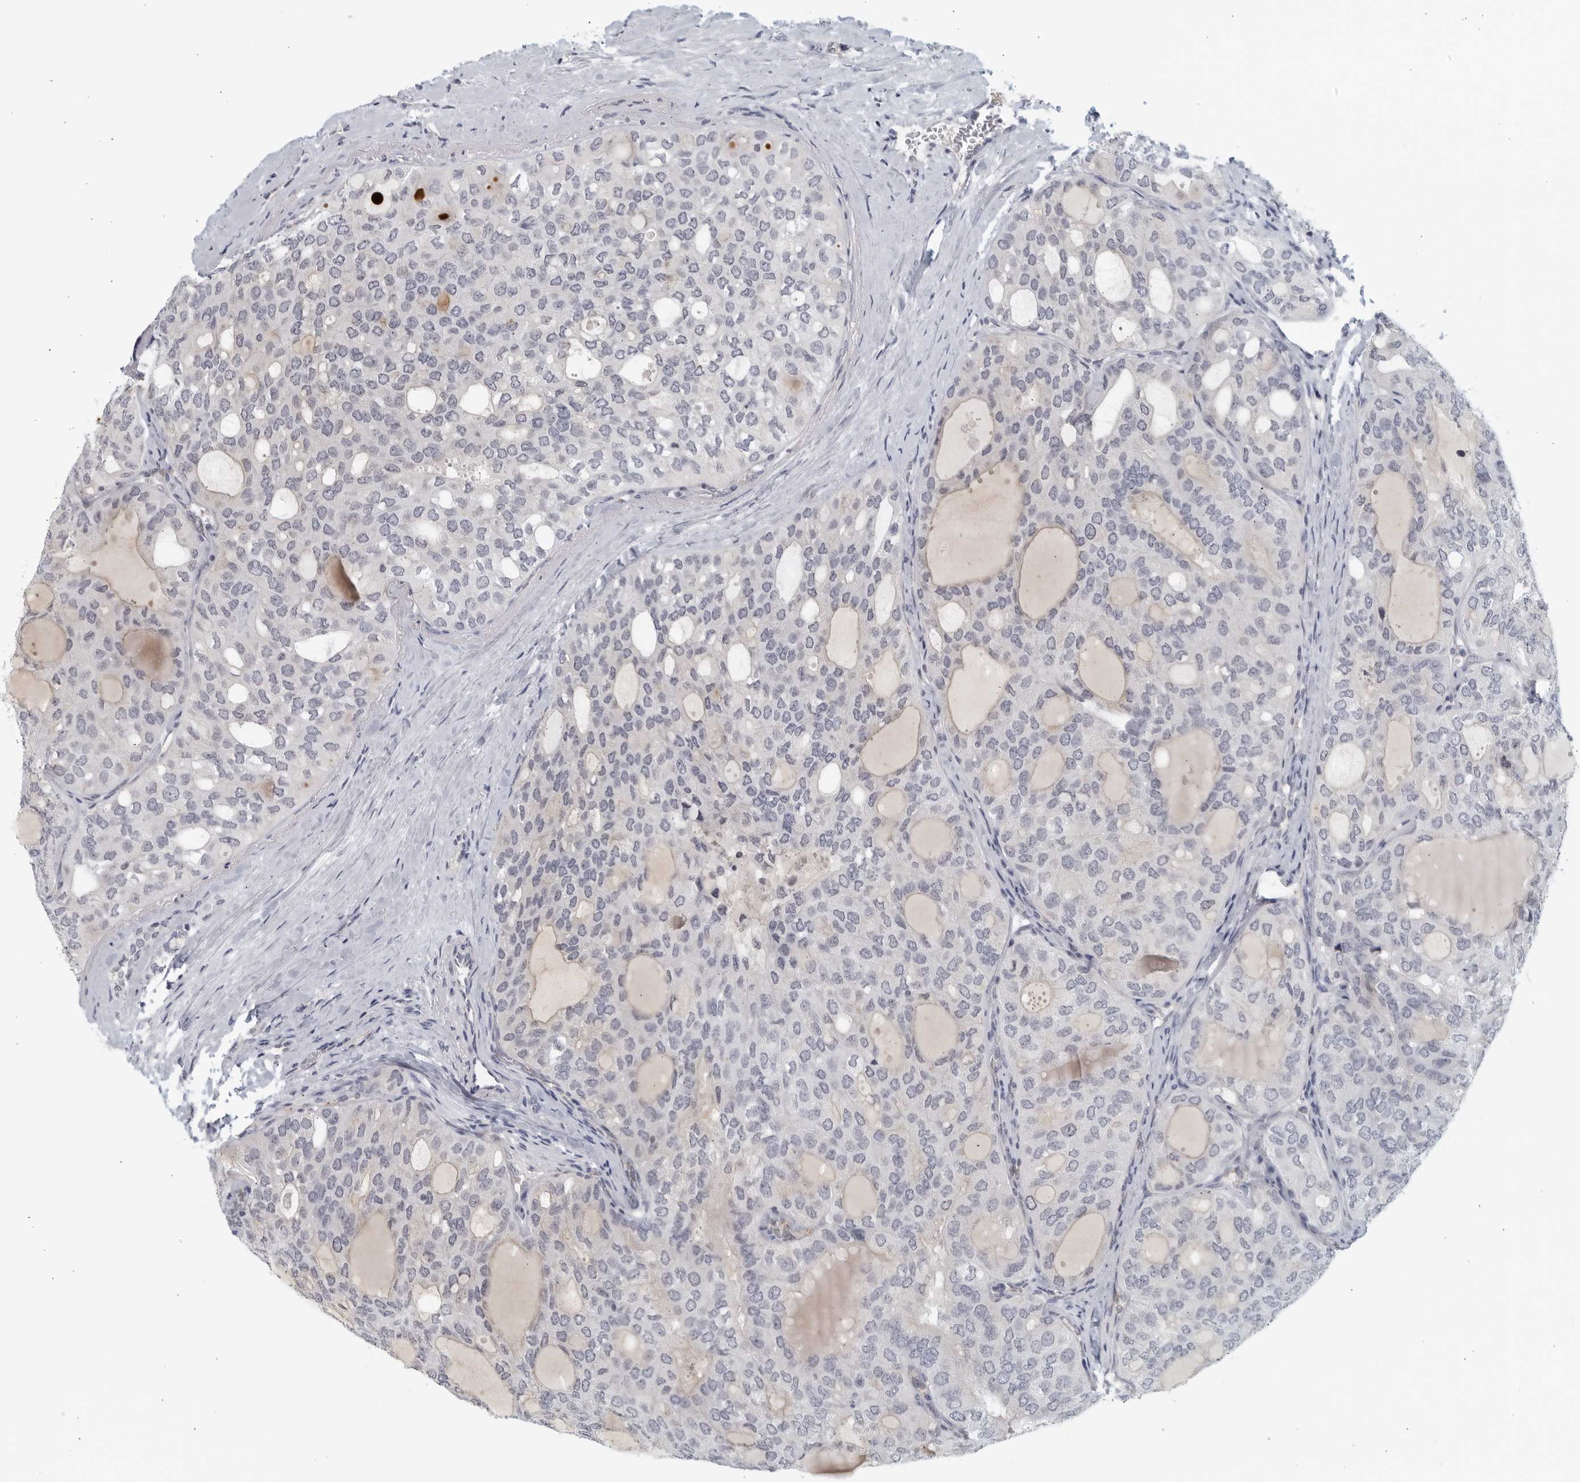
{"staining": {"intensity": "negative", "quantity": "none", "location": "none"}, "tissue": "thyroid cancer", "cell_type": "Tumor cells", "image_type": "cancer", "snomed": [{"axis": "morphology", "description": "Follicular adenoma carcinoma, NOS"}, {"axis": "topography", "description": "Thyroid gland"}], "caption": "Tumor cells are negative for protein expression in human thyroid cancer (follicular adenoma carcinoma).", "gene": "MATN1", "patient": {"sex": "male", "age": 75}}